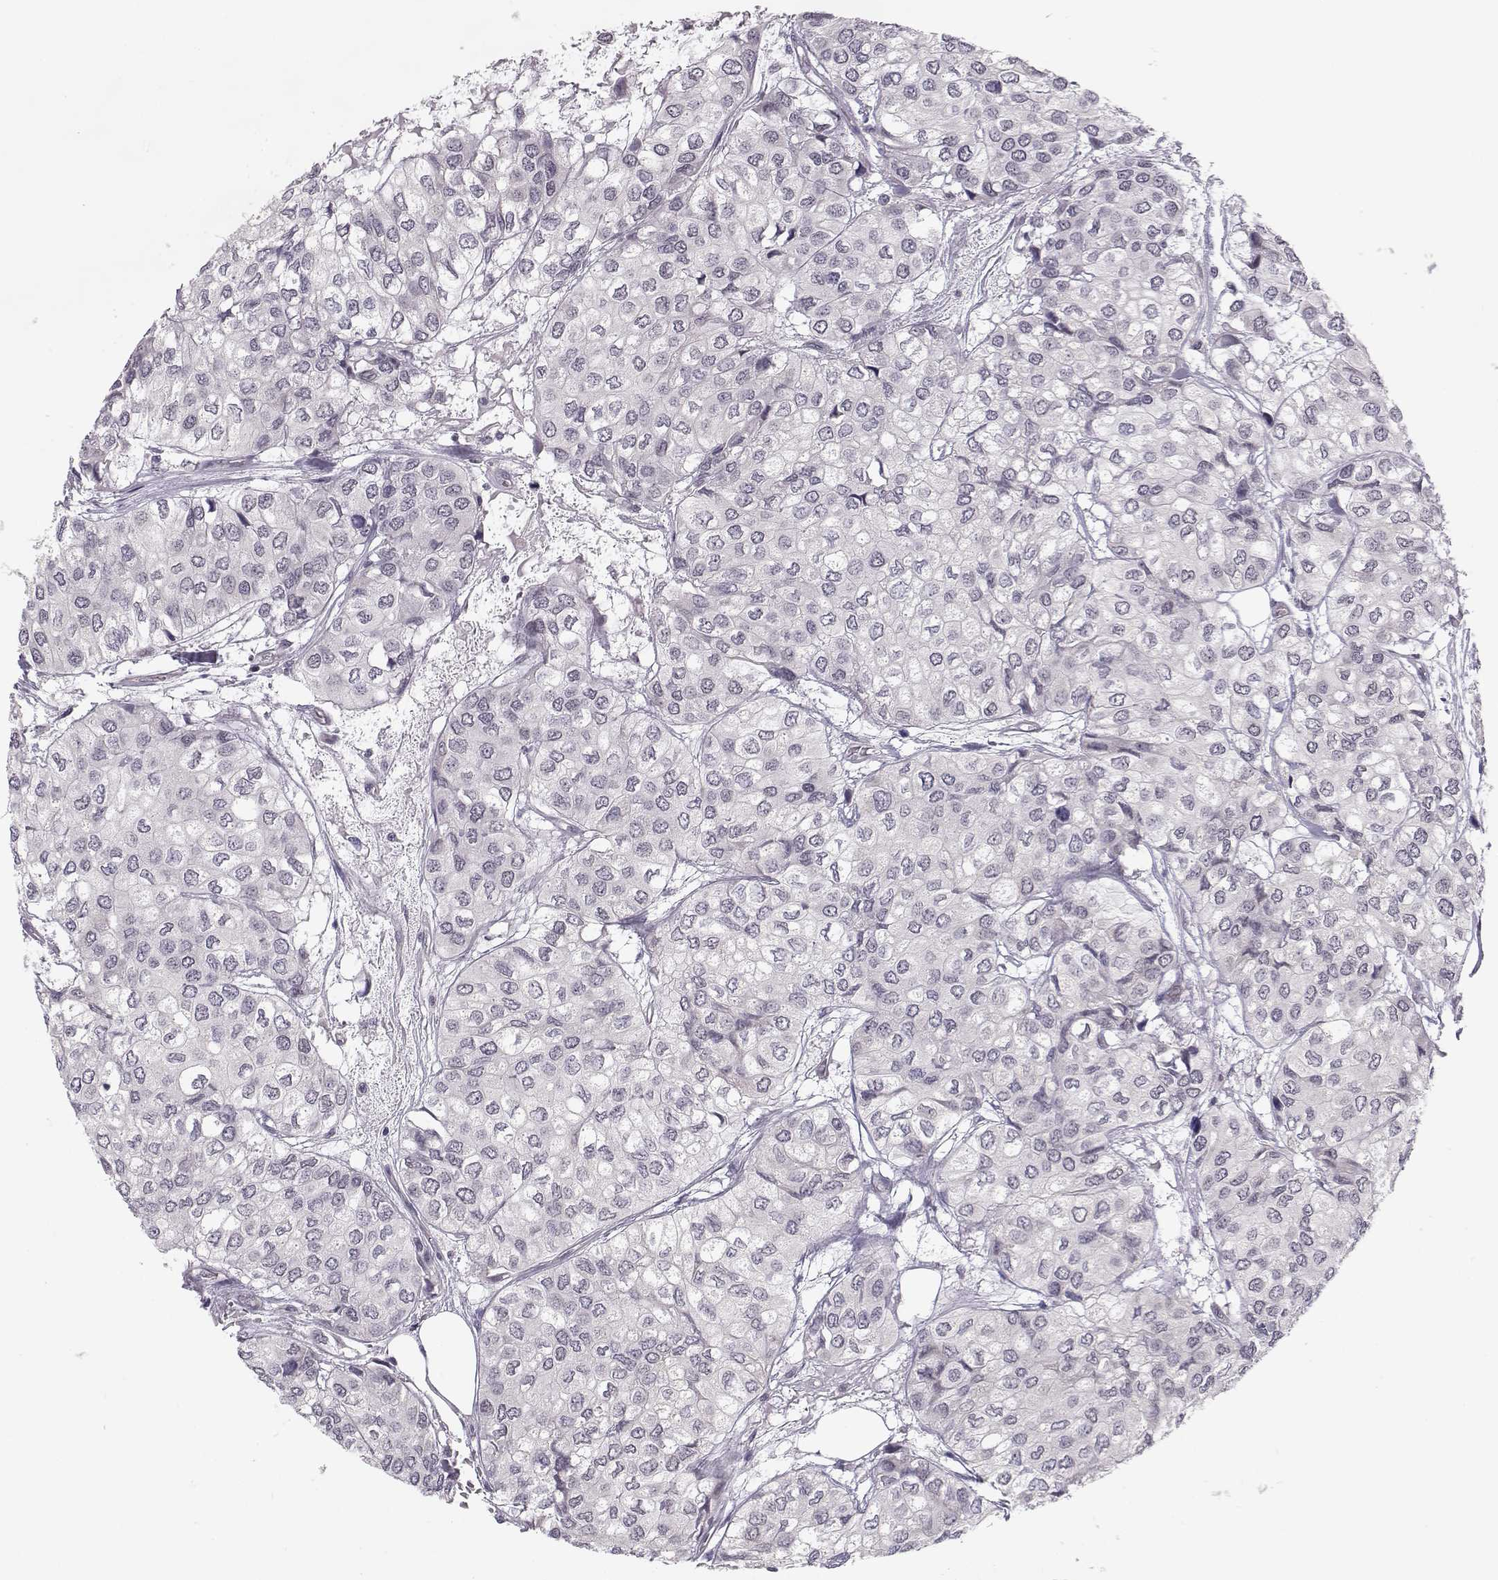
{"staining": {"intensity": "negative", "quantity": "none", "location": "none"}, "tissue": "urothelial cancer", "cell_type": "Tumor cells", "image_type": "cancer", "snomed": [{"axis": "morphology", "description": "Urothelial carcinoma, High grade"}, {"axis": "topography", "description": "Urinary bladder"}], "caption": "High magnification brightfield microscopy of urothelial cancer stained with DAB (brown) and counterstained with hematoxylin (blue): tumor cells show no significant positivity.", "gene": "KIF13B", "patient": {"sex": "male", "age": 73}}